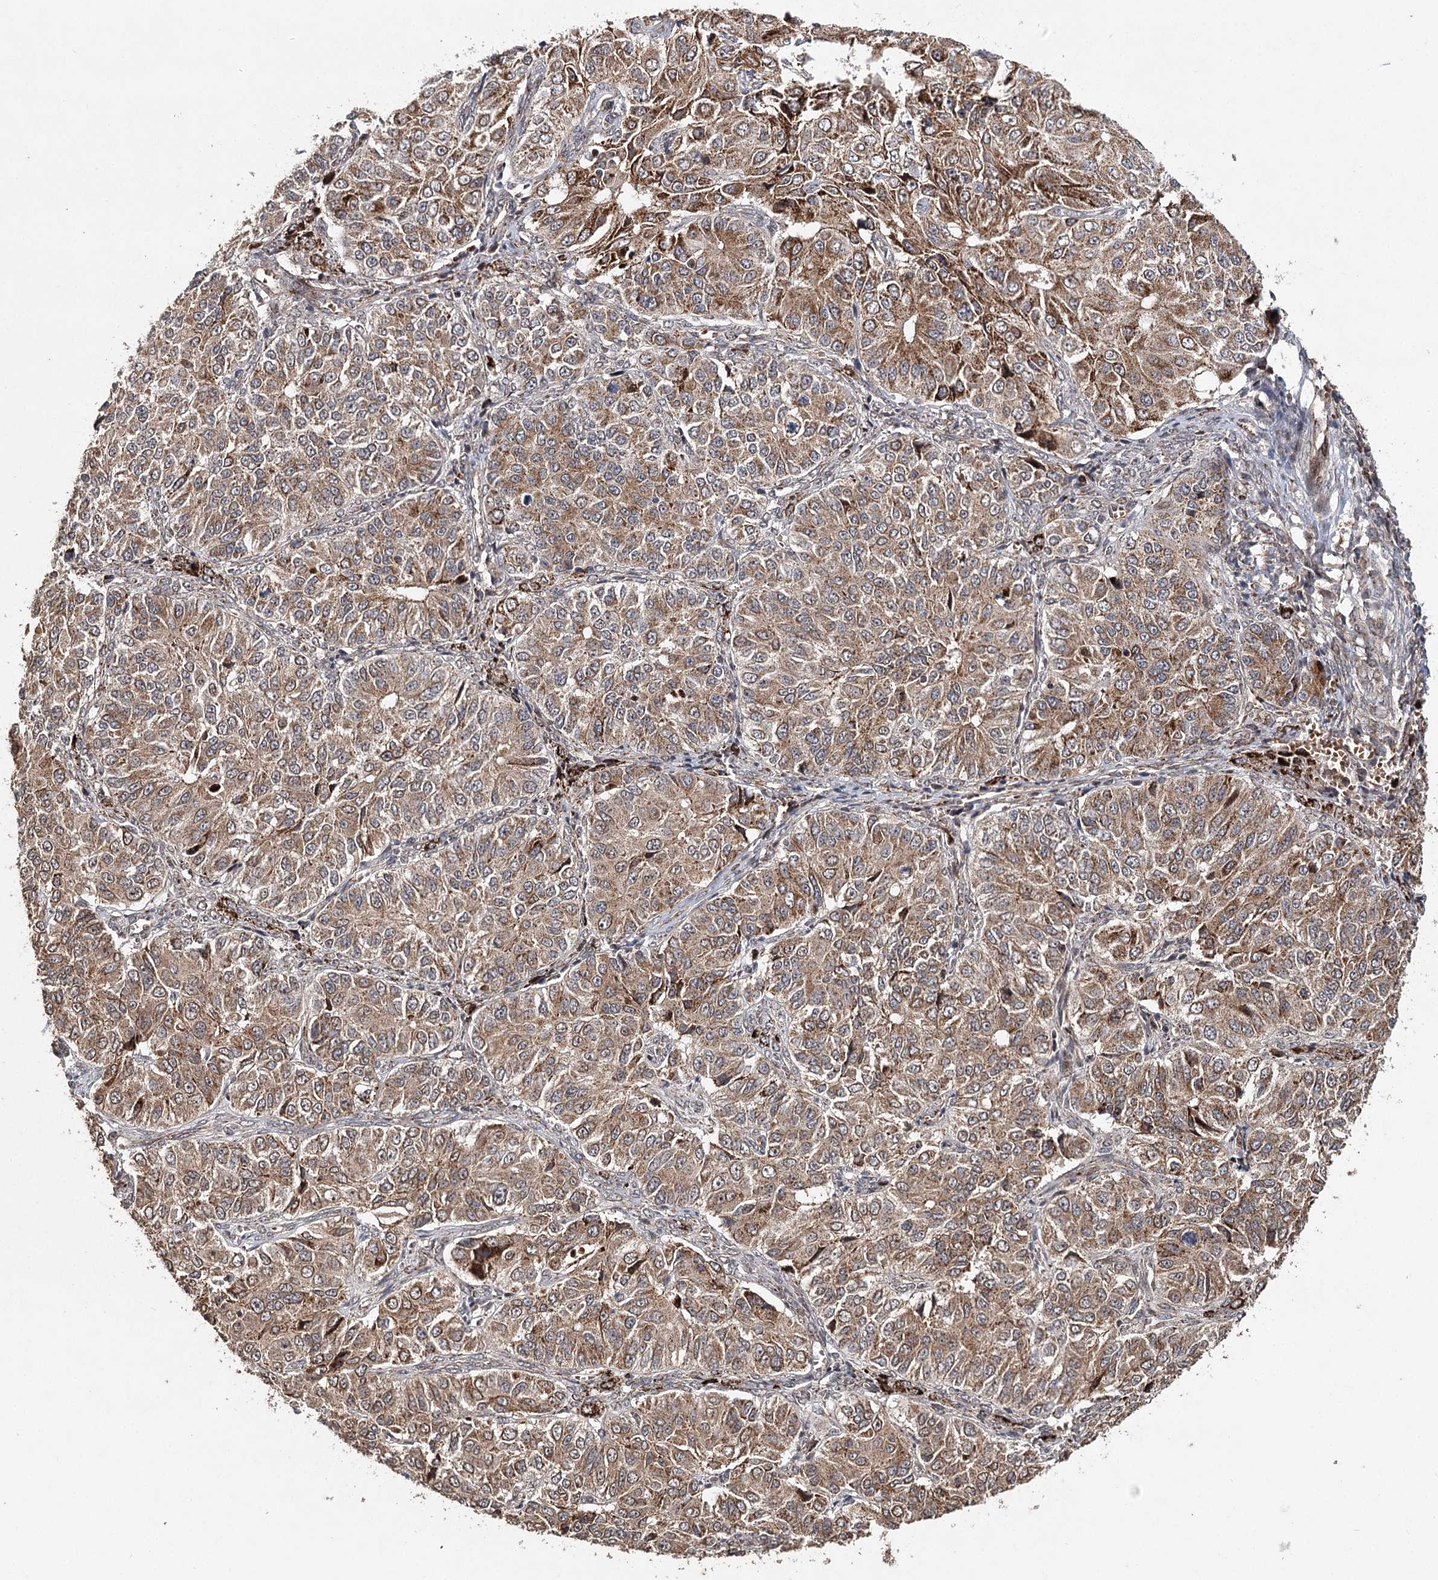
{"staining": {"intensity": "moderate", "quantity": ">75%", "location": "cytoplasmic/membranous"}, "tissue": "ovarian cancer", "cell_type": "Tumor cells", "image_type": "cancer", "snomed": [{"axis": "morphology", "description": "Carcinoma, endometroid"}, {"axis": "topography", "description": "Ovary"}], "caption": "Protein staining demonstrates moderate cytoplasmic/membranous staining in approximately >75% of tumor cells in ovarian endometroid carcinoma. The staining was performed using DAB to visualize the protein expression in brown, while the nuclei were stained in blue with hematoxylin (Magnification: 20x).", "gene": "ZNRF3", "patient": {"sex": "female", "age": 51}}